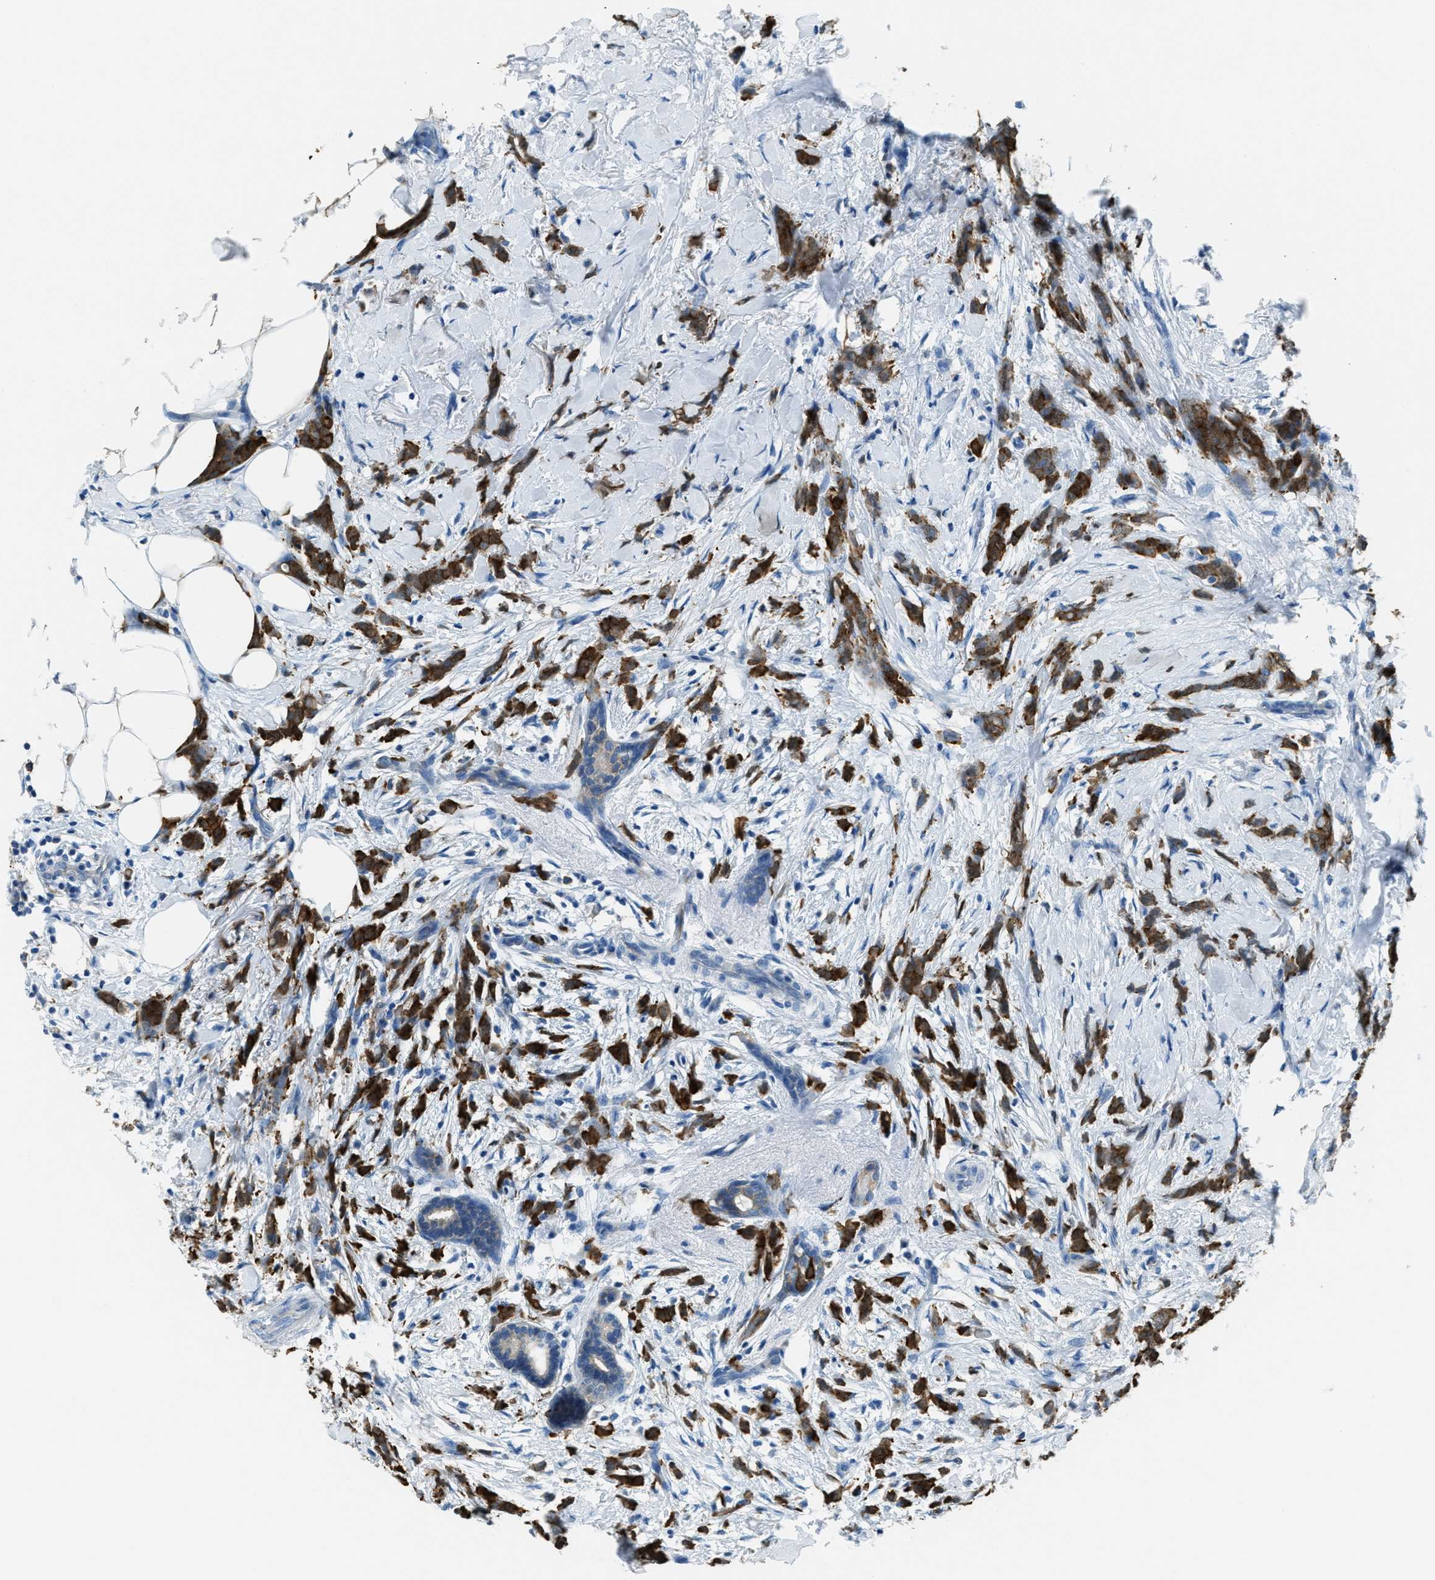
{"staining": {"intensity": "strong", "quantity": ">75%", "location": "cytoplasmic/membranous"}, "tissue": "breast cancer", "cell_type": "Tumor cells", "image_type": "cancer", "snomed": [{"axis": "morphology", "description": "Lobular carcinoma, in situ"}, {"axis": "morphology", "description": "Lobular carcinoma"}, {"axis": "topography", "description": "Breast"}], "caption": "A high-resolution image shows IHC staining of lobular carcinoma in situ (breast), which reveals strong cytoplasmic/membranous expression in about >75% of tumor cells.", "gene": "MATCAP2", "patient": {"sex": "female", "age": 41}}